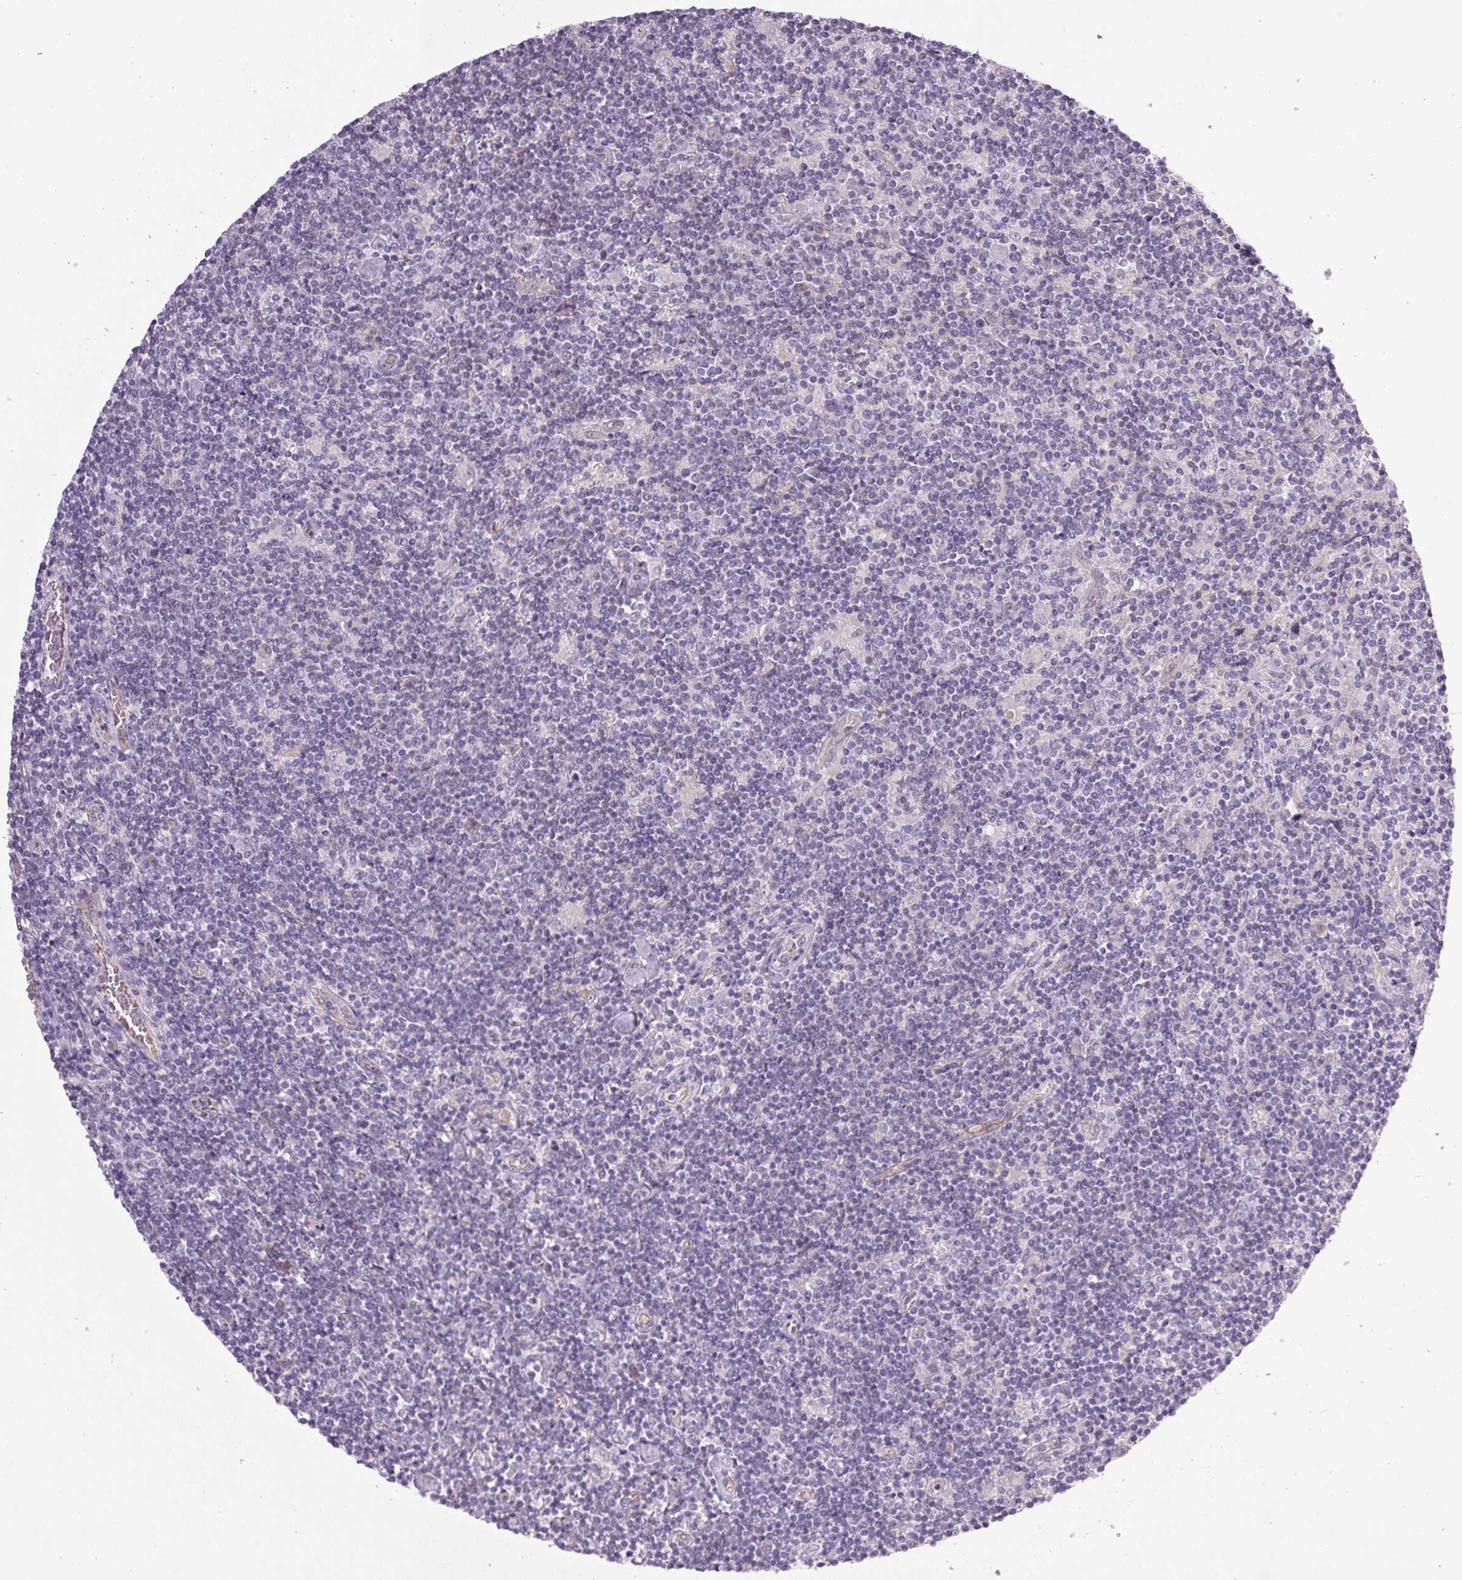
{"staining": {"intensity": "negative", "quantity": "none", "location": "none"}, "tissue": "lymphoma", "cell_type": "Tumor cells", "image_type": "cancer", "snomed": [{"axis": "morphology", "description": "Hodgkin's disease, NOS"}, {"axis": "topography", "description": "Lymph node"}], "caption": "High power microscopy image of an immunohistochemistry image of Hodgkin's disease, revealing no significant expression in tumor cells.", "gene": "APOC4", "patient": {"sex": "male", "age": 40}}